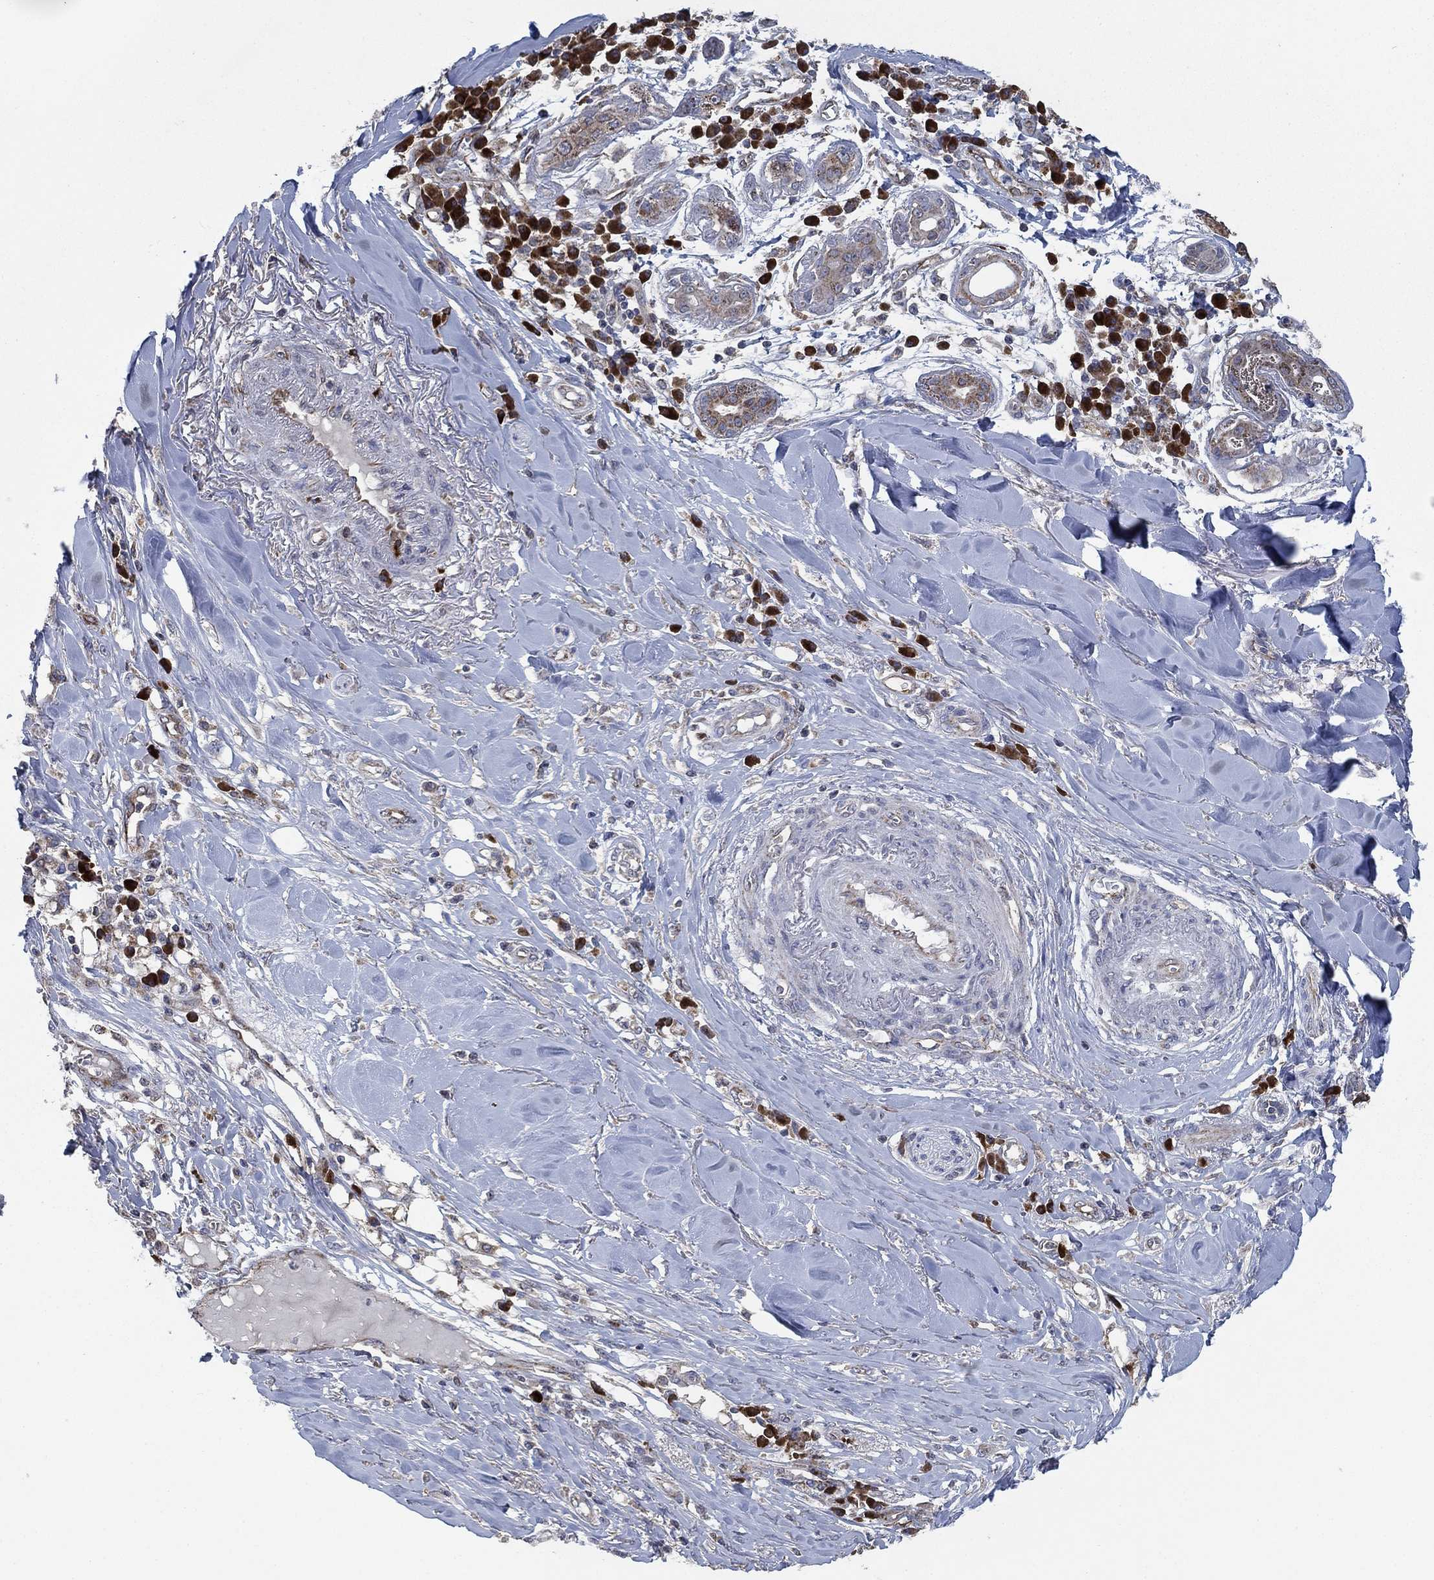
{"staining": {"intensity": "negative", "quantity": "none", "location": "none"}, "tissue": "skin cancer", "cell_type": "Tumor cells", "image_type": "cancer", "snomed": [{"axis": "morphology", "description": "Squamous cell carcinoma, NOS"}, {"axis": "topography", "description": "Skin"}], "caption": "Skin cancer was stained to show a protein in brown. There is no significant expression in tumor cells. The staining is performed using DAB (3,3'-diaminobenzidine) brown chromogen with nuclei counter-stained in using hematoxylin.", "gene": "HID1", "patient": {"sex": "male", "age": 82}}